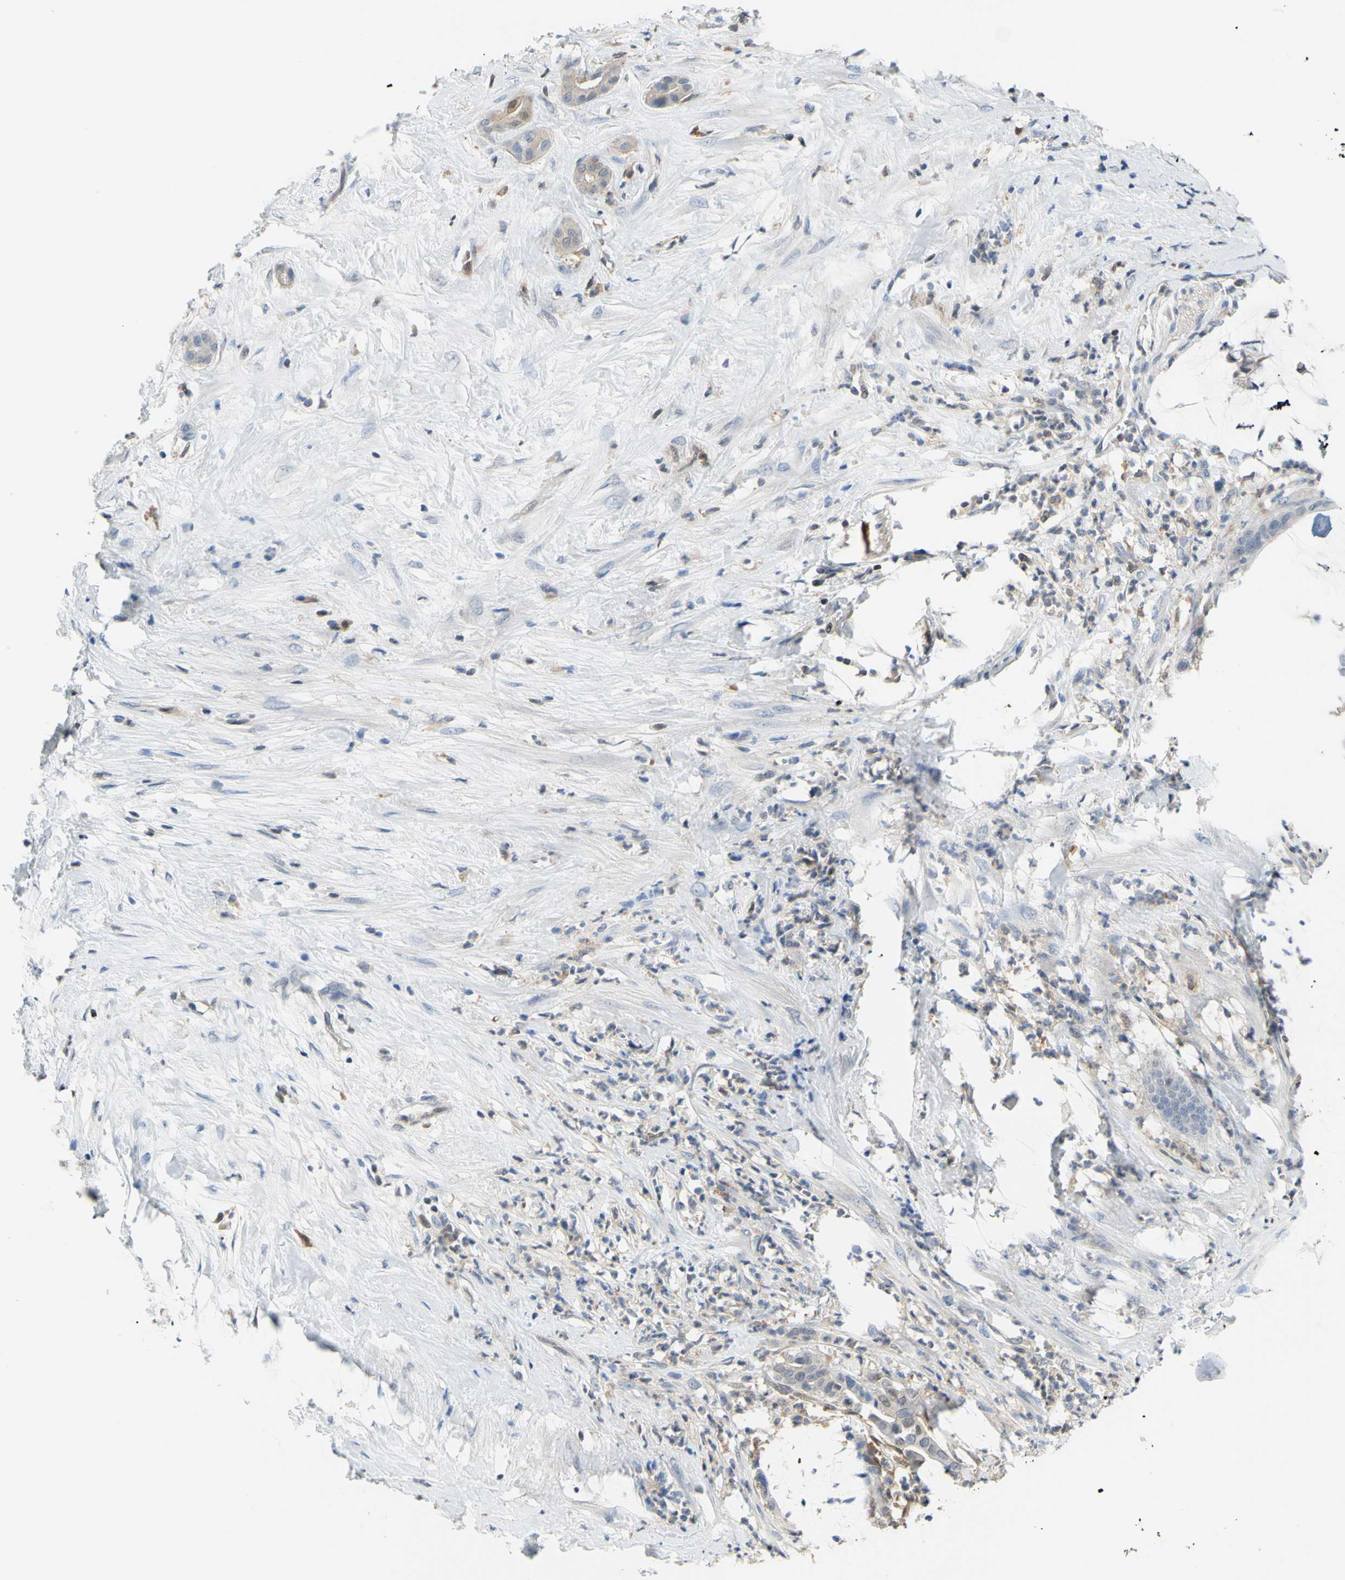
{"staining": {"intensity": "weak", "quantity": "25%-75%", "location": "cytoplasmic/membranous"}, "tissue": "pancreatic cancer", "cell_type": "Tumor cells", "image_type": "cancer", "snomed": [{"axis": "morphology", "description": "Adenocarcinoma, NOS"}, {"axis": "topography", "description": "Pancreas"}], "caption": "A brown stain highlights weak cytoplasmic/membranous expression of a protein in adenocarcinoma (pancreatic) tumor cells. (DAB (3,3'-diaminobenzidine) IHC, brown staining for protein, blue staining for nuclei).", "gene": "UPK3B", "patient": {"sex": "male", "age": 41}}